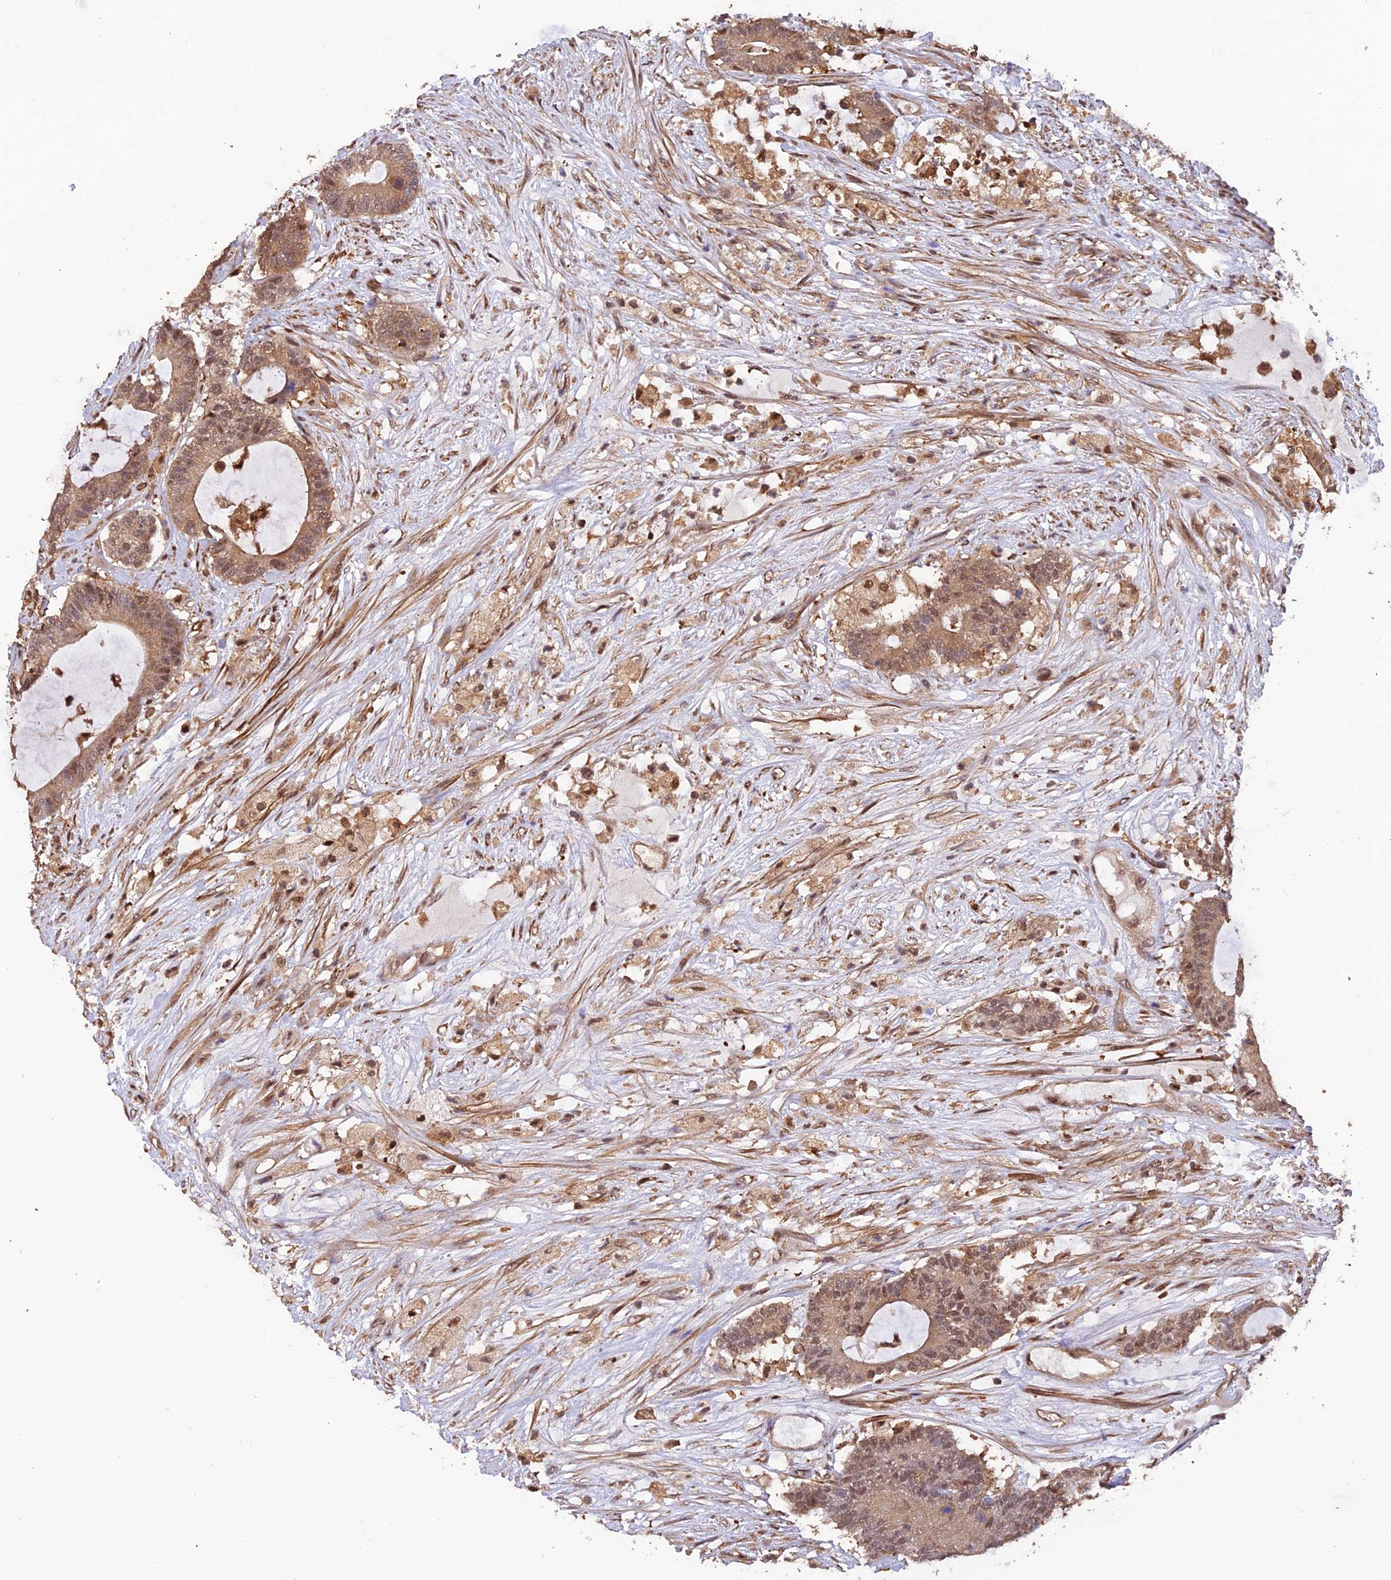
{"staining": {"intensity": "moderate", "quantity": ">75%", "location": "cytoplasmic/membranous,nuclear"}, "tissue": "colorectal cancer", "cell_type": "Tumor cells", "image_type": "cancer", "snomed": [{"axis": "morphology", "description": "Adenocarcinoma, NOS"}, {"axis": "topography", "description": "Colon"}], "caption": "Immunohistochemistry (DAB (3,3'-diaminobenzidine)) staining of human adenocarcinoma (colorectal) exhibits moderate cytoplasmic/membranous and nuclear protein expression in approximately >75% of tumor cells.", "gene": "PSMB3", "patient": {"sex": "female", "age": 84}}